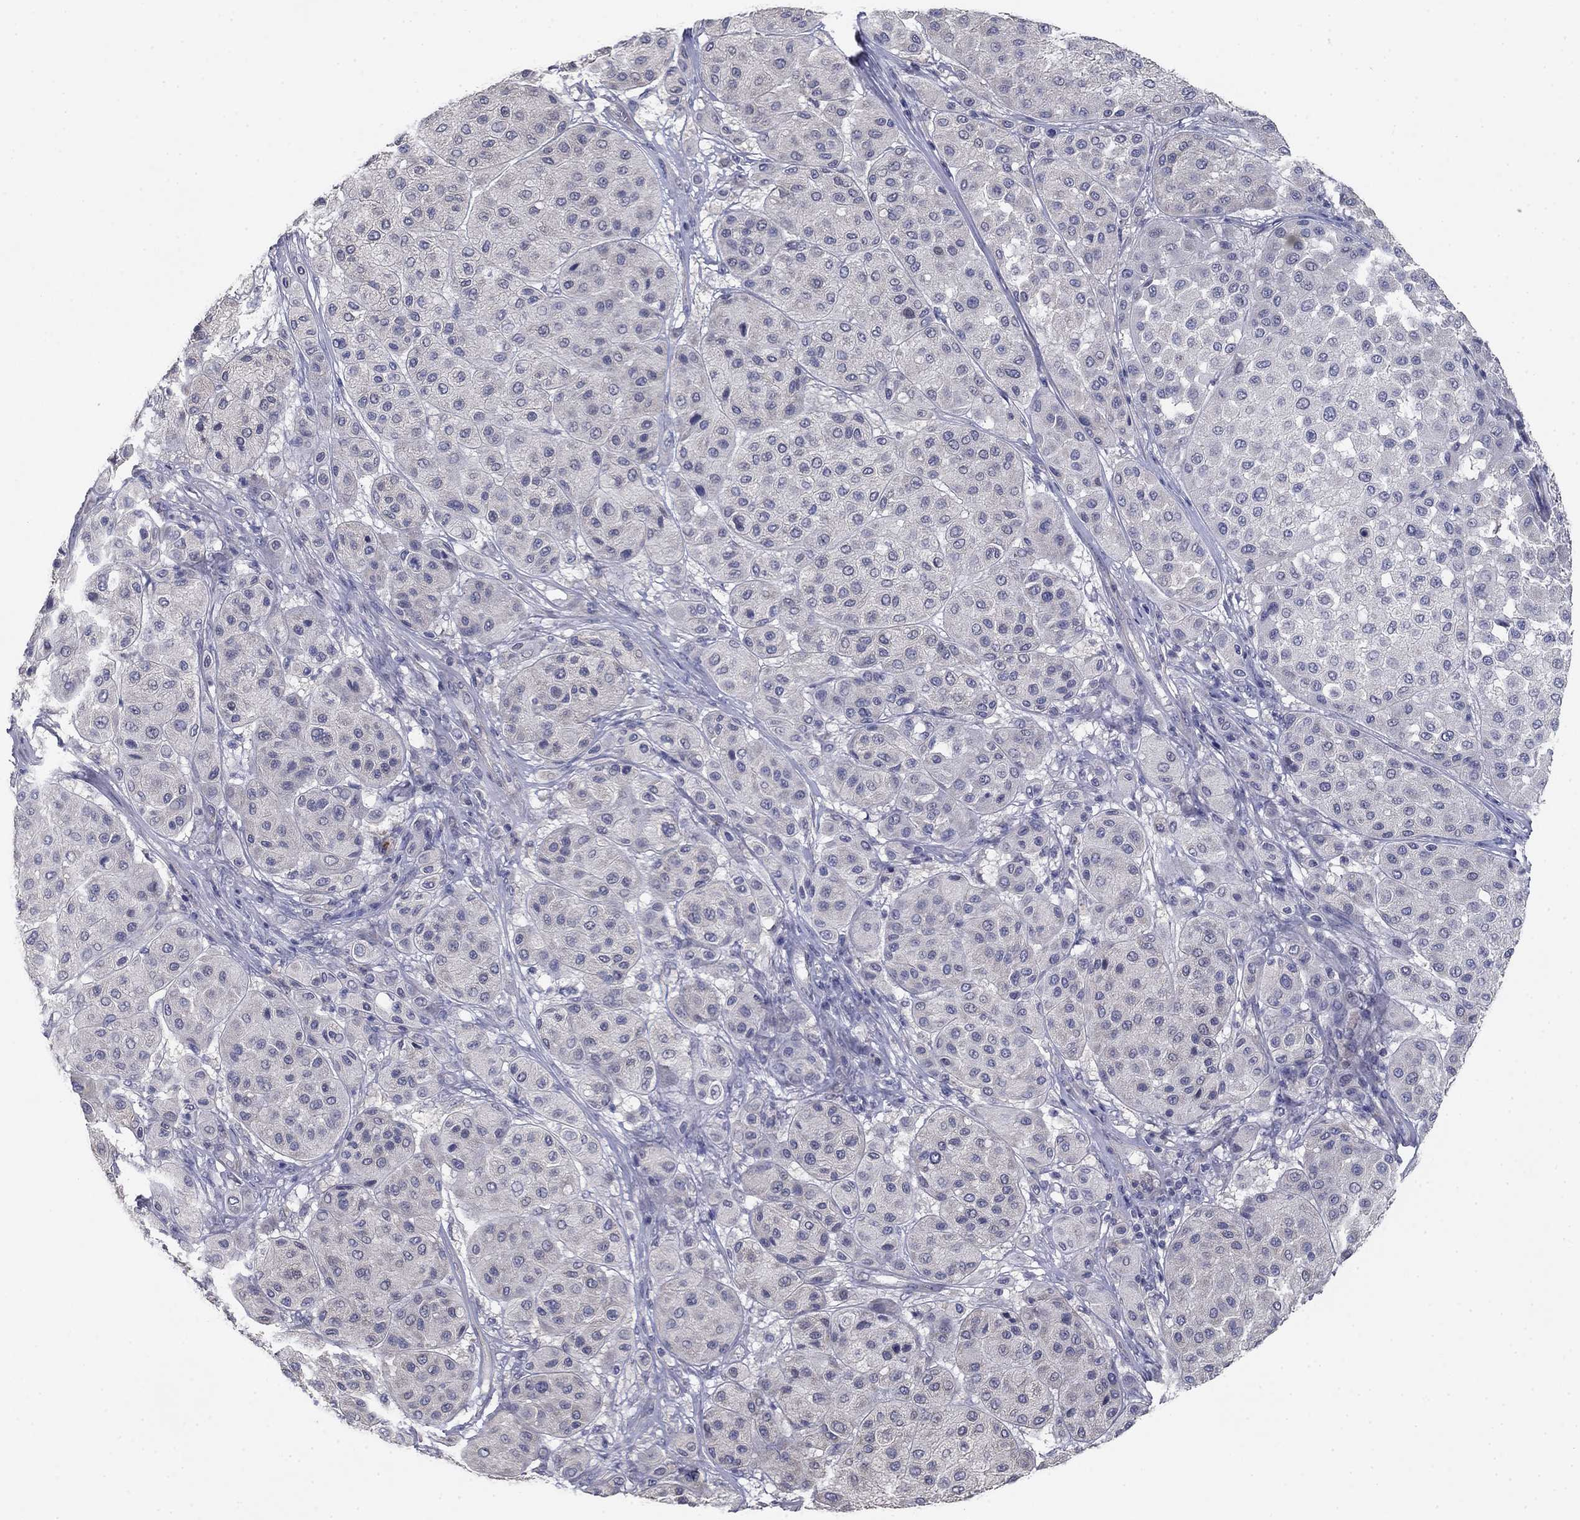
{"staining": {"intensity": "negative", "quantity": "none", "location": "none"}, "tissue": "melanoma", "cell_type": "Tumor cells", "image_type": "cancer", "snomed": [{"axis": "morphology", "description": "Malignant melanoma, Metastatic site"}, {"axis": "topography", "description": "Smooth muscle"}], "caption": "Immunohistochemistry photomicrograph of melanoma stained for a protein (brown), which exhibits no expression in tumor cells.", "gene": "GRK7", "patient": {"sex": "male", "age": 41}}